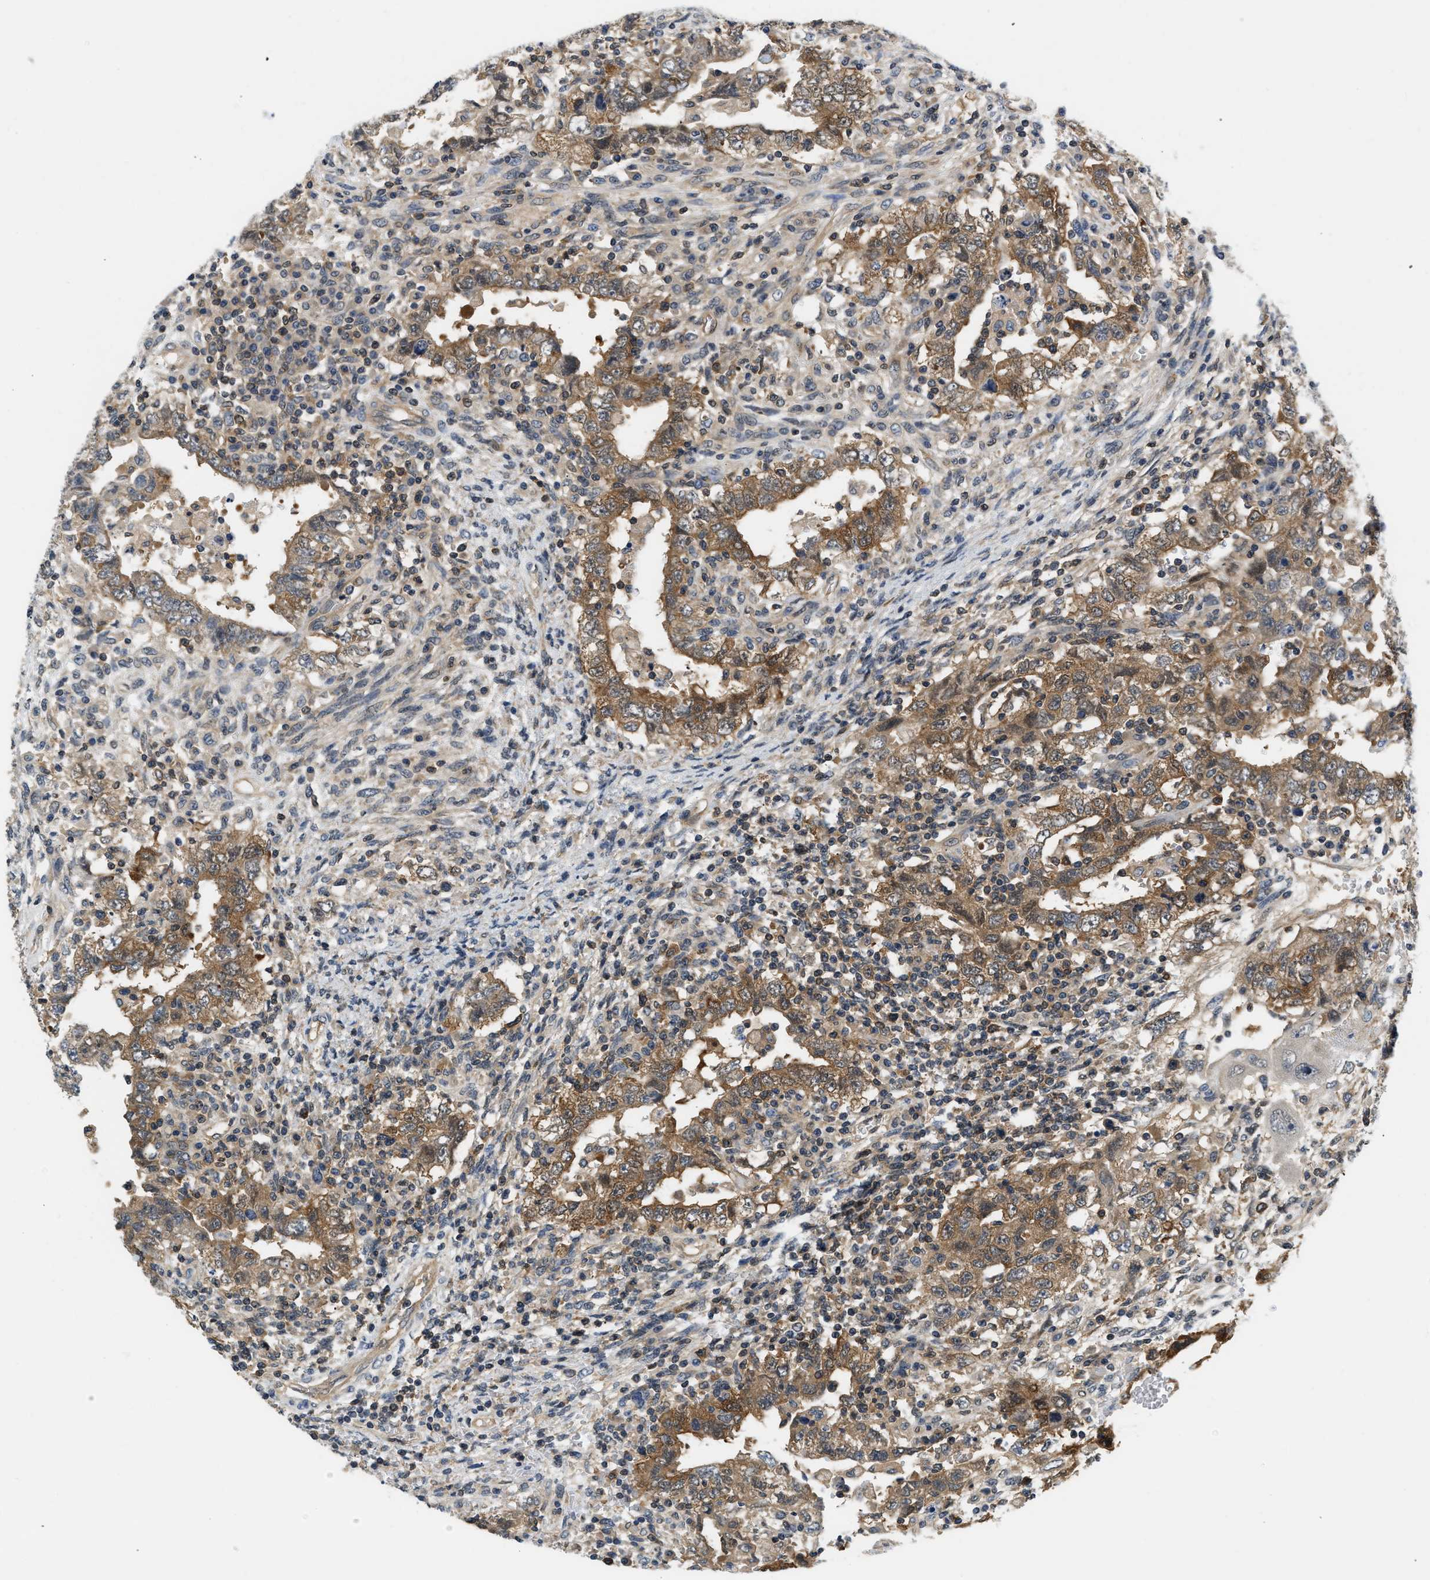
{"staining": {"intensity": "moderate", "quantity": ">75%", "location": "cytoplasmic/membranous"}, "tissue": "testis cancer", "cell_type": "Tumor cells", "image_type": "cancer", "snomed": [{"axis": "morphology", "description": "Carcinoma, Embryonal, NOS"}, {"axis": "topography", "description": "Testis"}], "caption": "DAB (3,3'-diaminobenzidine) immunohistochemical staining of human testis cancer demonstrates moderate cytoplasmic/membranous protein staining in about >75% of tumor cells. The staining was performed using DAB to visualize the protein expression in brown, while the nuclei were stained in blue with hematoxylin (Magnification: 20x).", "gene": "EIF4EBP2", "patient": {"sex": "male", "age": 26}}